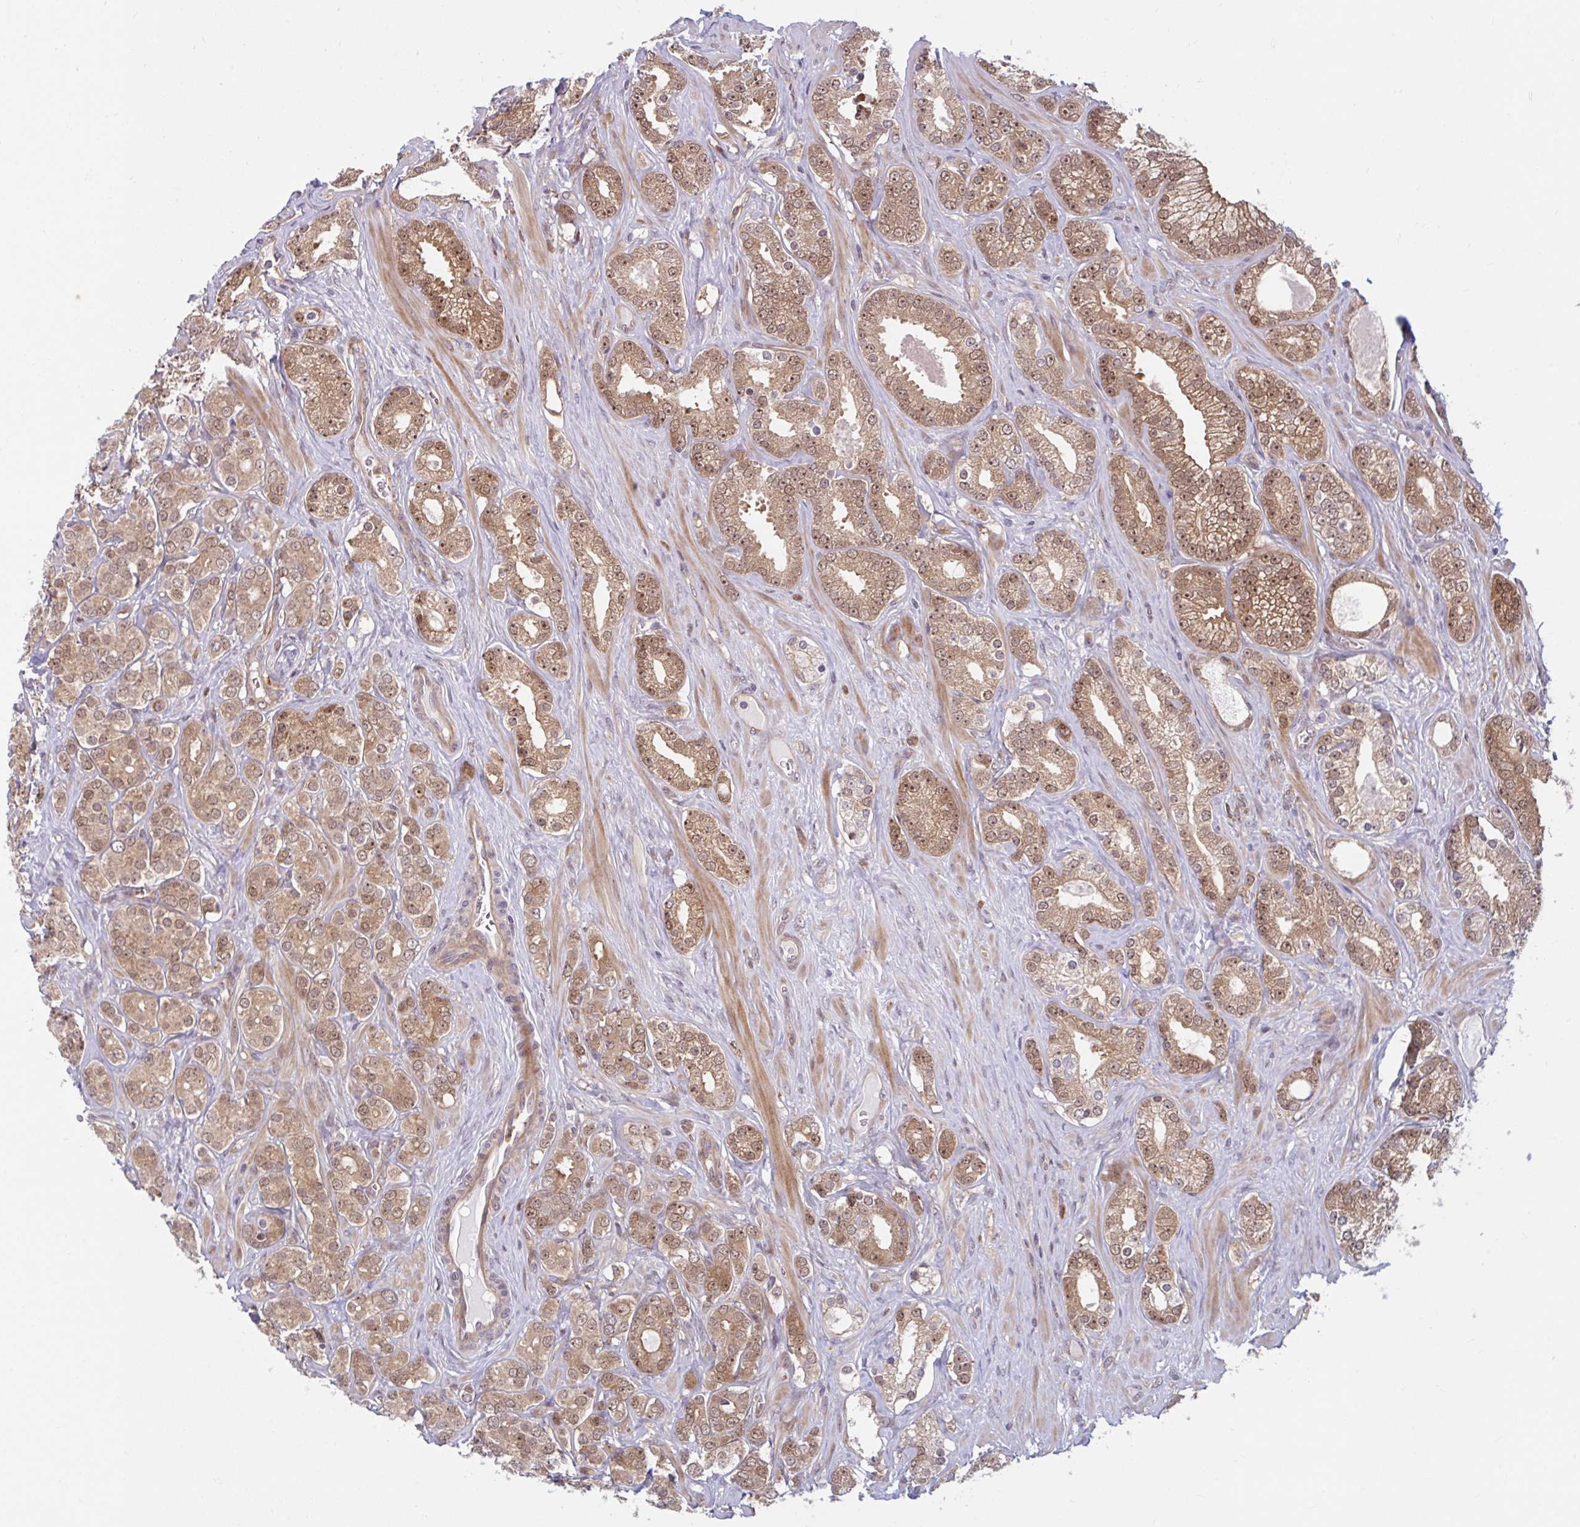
{"staining": {"intensity": "moderate", "quantity": ">75%", "location": "cytoplasmic/membranous,nuclear"}, "tissue": "prostate cancer", "cell_type": "Tumor cells", "image_type": "cancer", "snomed": [{"axis": "morphology", "description": "Adenocarcinoma, High grade"}, {"axis": "topography", "description": "Prostate"}], "caption": "Brown immunohistochemical staining in human high-grade adenocarcinoma (prostate) displays moderate cytoplasmic/membranous and nuclear expression in about >75% of tumor cells.", "gene": "HMBS", "patient": {"sex": "male", "age": 66}}